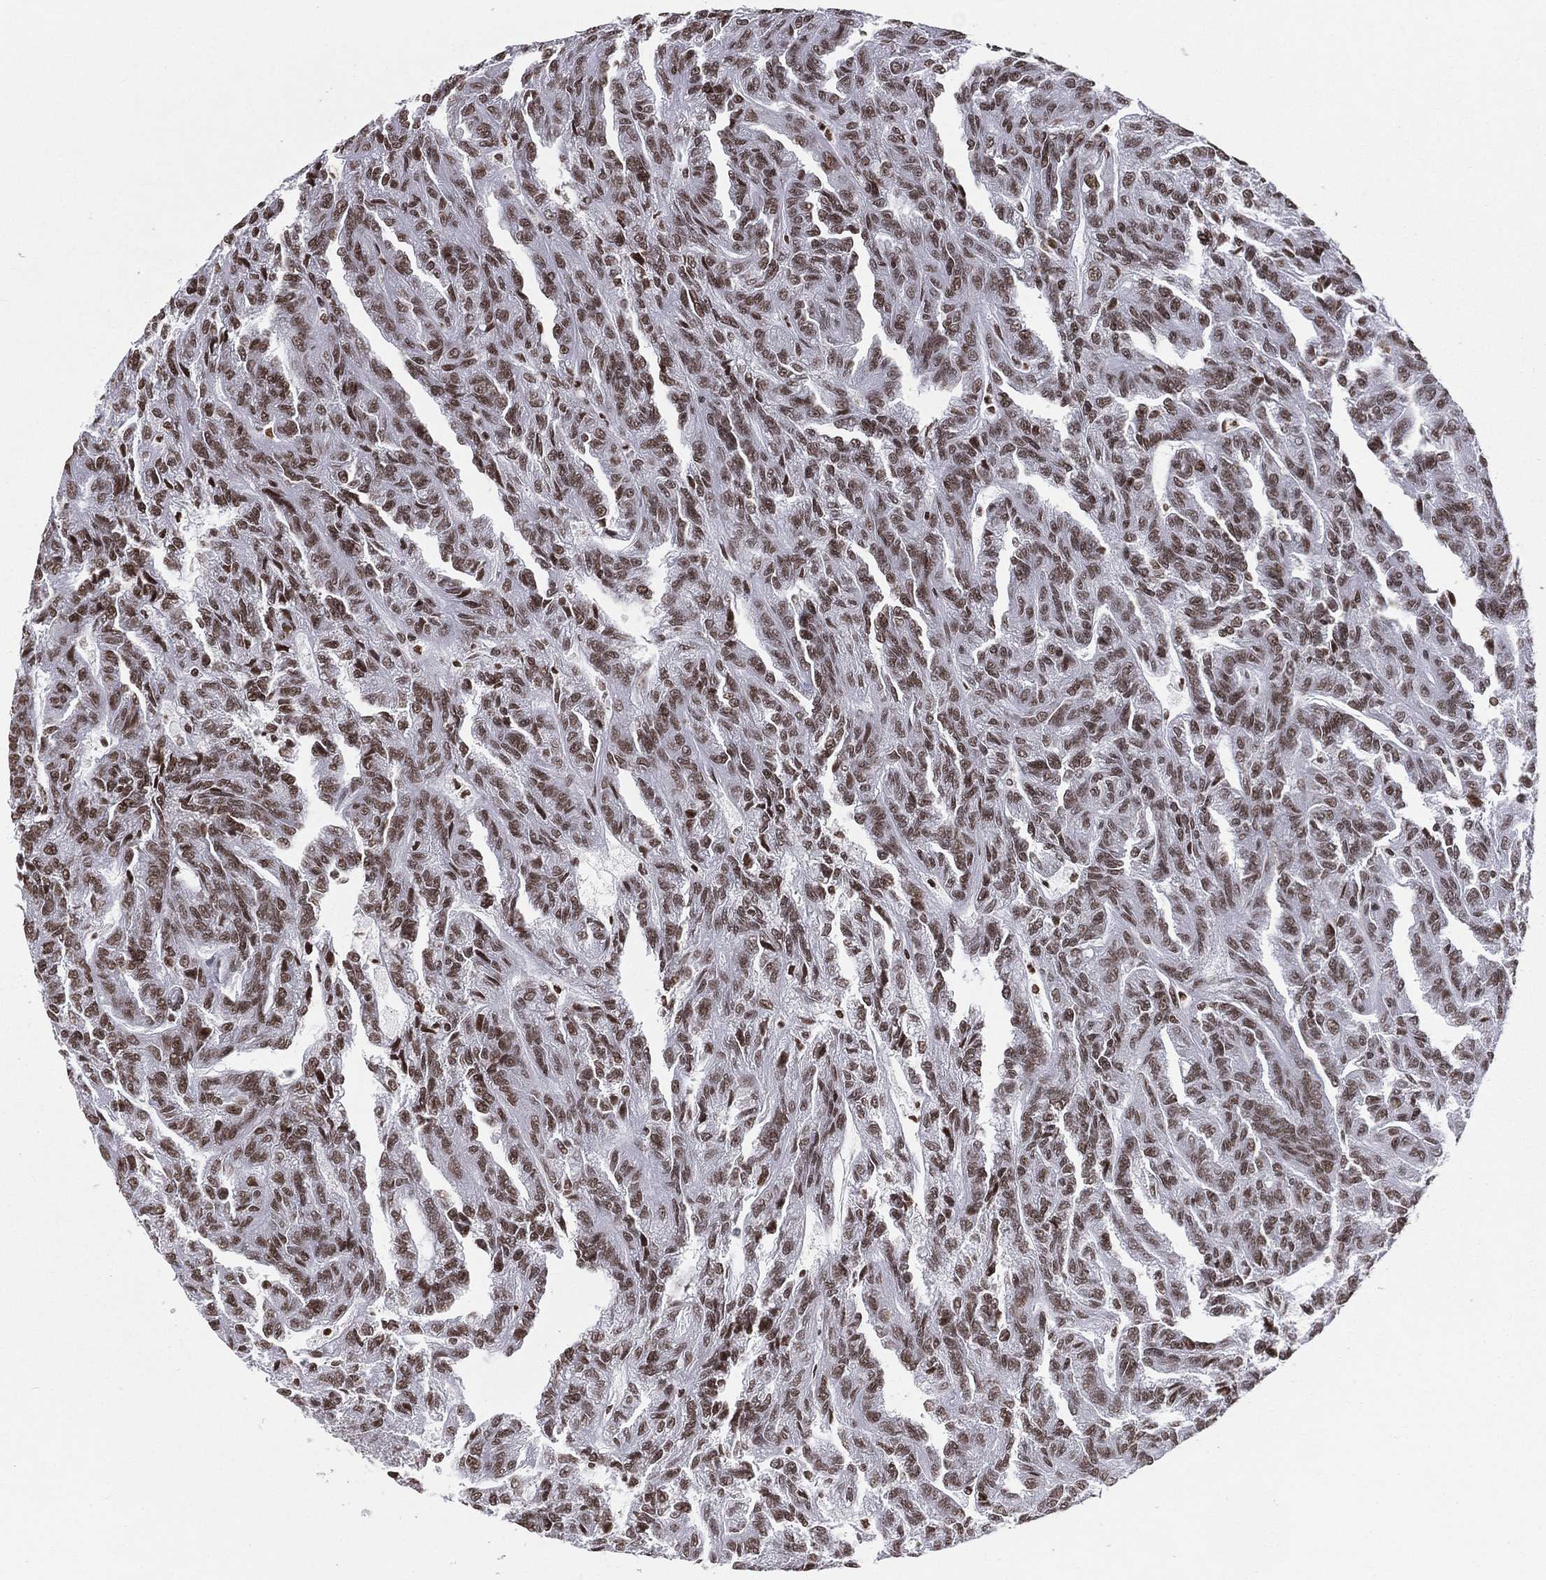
{"staining": {"intensity": "moderate", "quantity": ">75%", "location": "nuclear"}, "tissue": "renal cancer", "cell_type": "Tumor cells", "image_type": "cancer", "snomed": [{"axis": "morphology", "description": "Adenocarcinoma, NOS"}, {"axis": "topography", "description": "Kidney"}], "caption": "Human renal cancer stained for a protein (brown) shows moderate nuclear positive expression in about >75% of tumor cells.", "gene": "RFX7", "patient": {"sex": "male", "age": 79}}